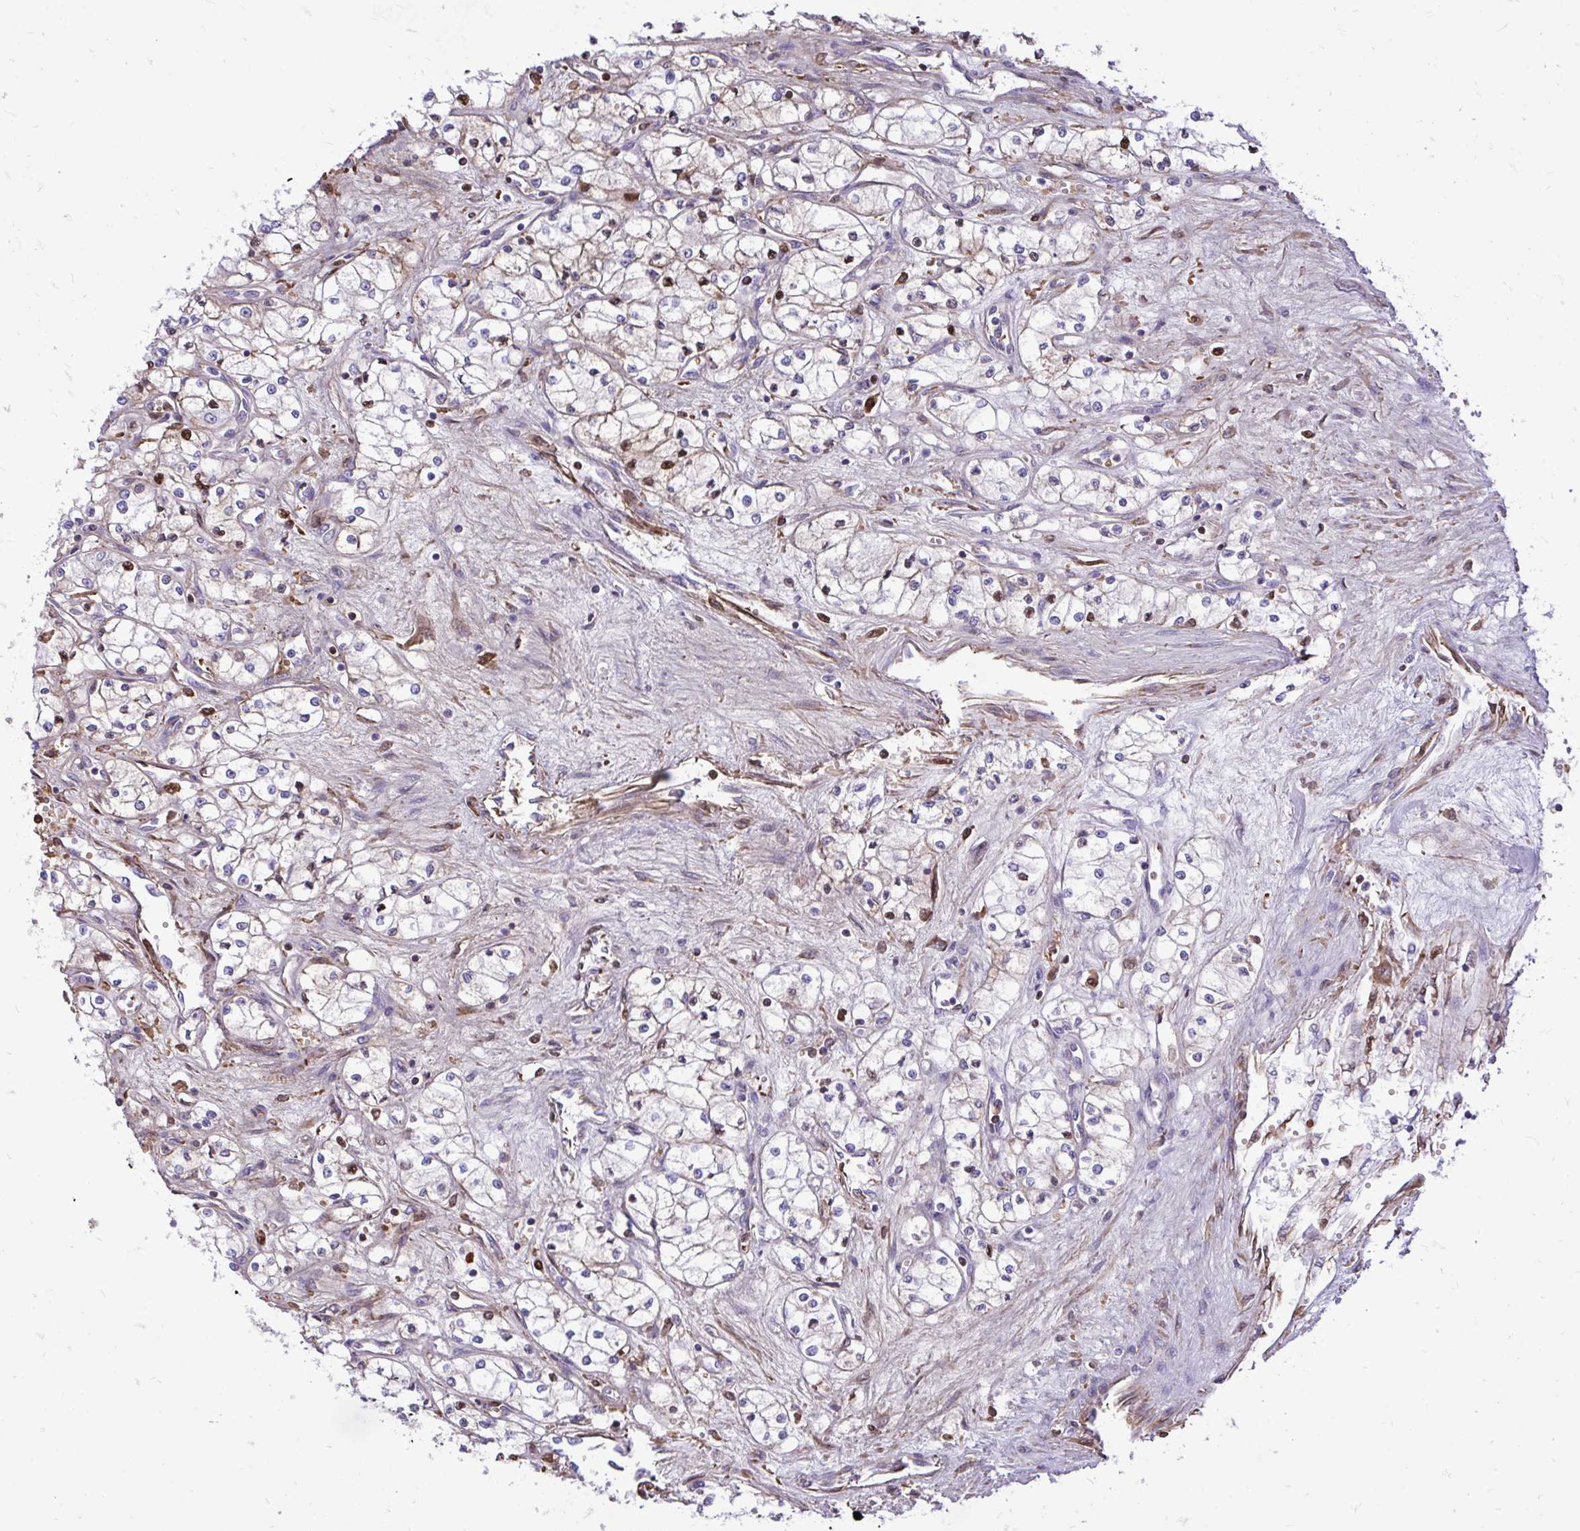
{"staining": {"intensity": "negative", "quantity": "none", "location": "none"}, "tissue": "renal cancer", "cell_type": "Tumor cells", "image_type": "cancer", "snomed": [{"axis": "morphology", "description": "Normal tissue, NOS"}, {"axis": "morphology", "description": "Adenocarcinoma, NOS"}, {"axis": "topography", "description": "Kidney"}], "caption": "The IHC histopathology image has no significant expression in tumor cells of renal cancer tissue.", "gene": "ATP13A2", "patient": {"sex": "male", "age": 59}}